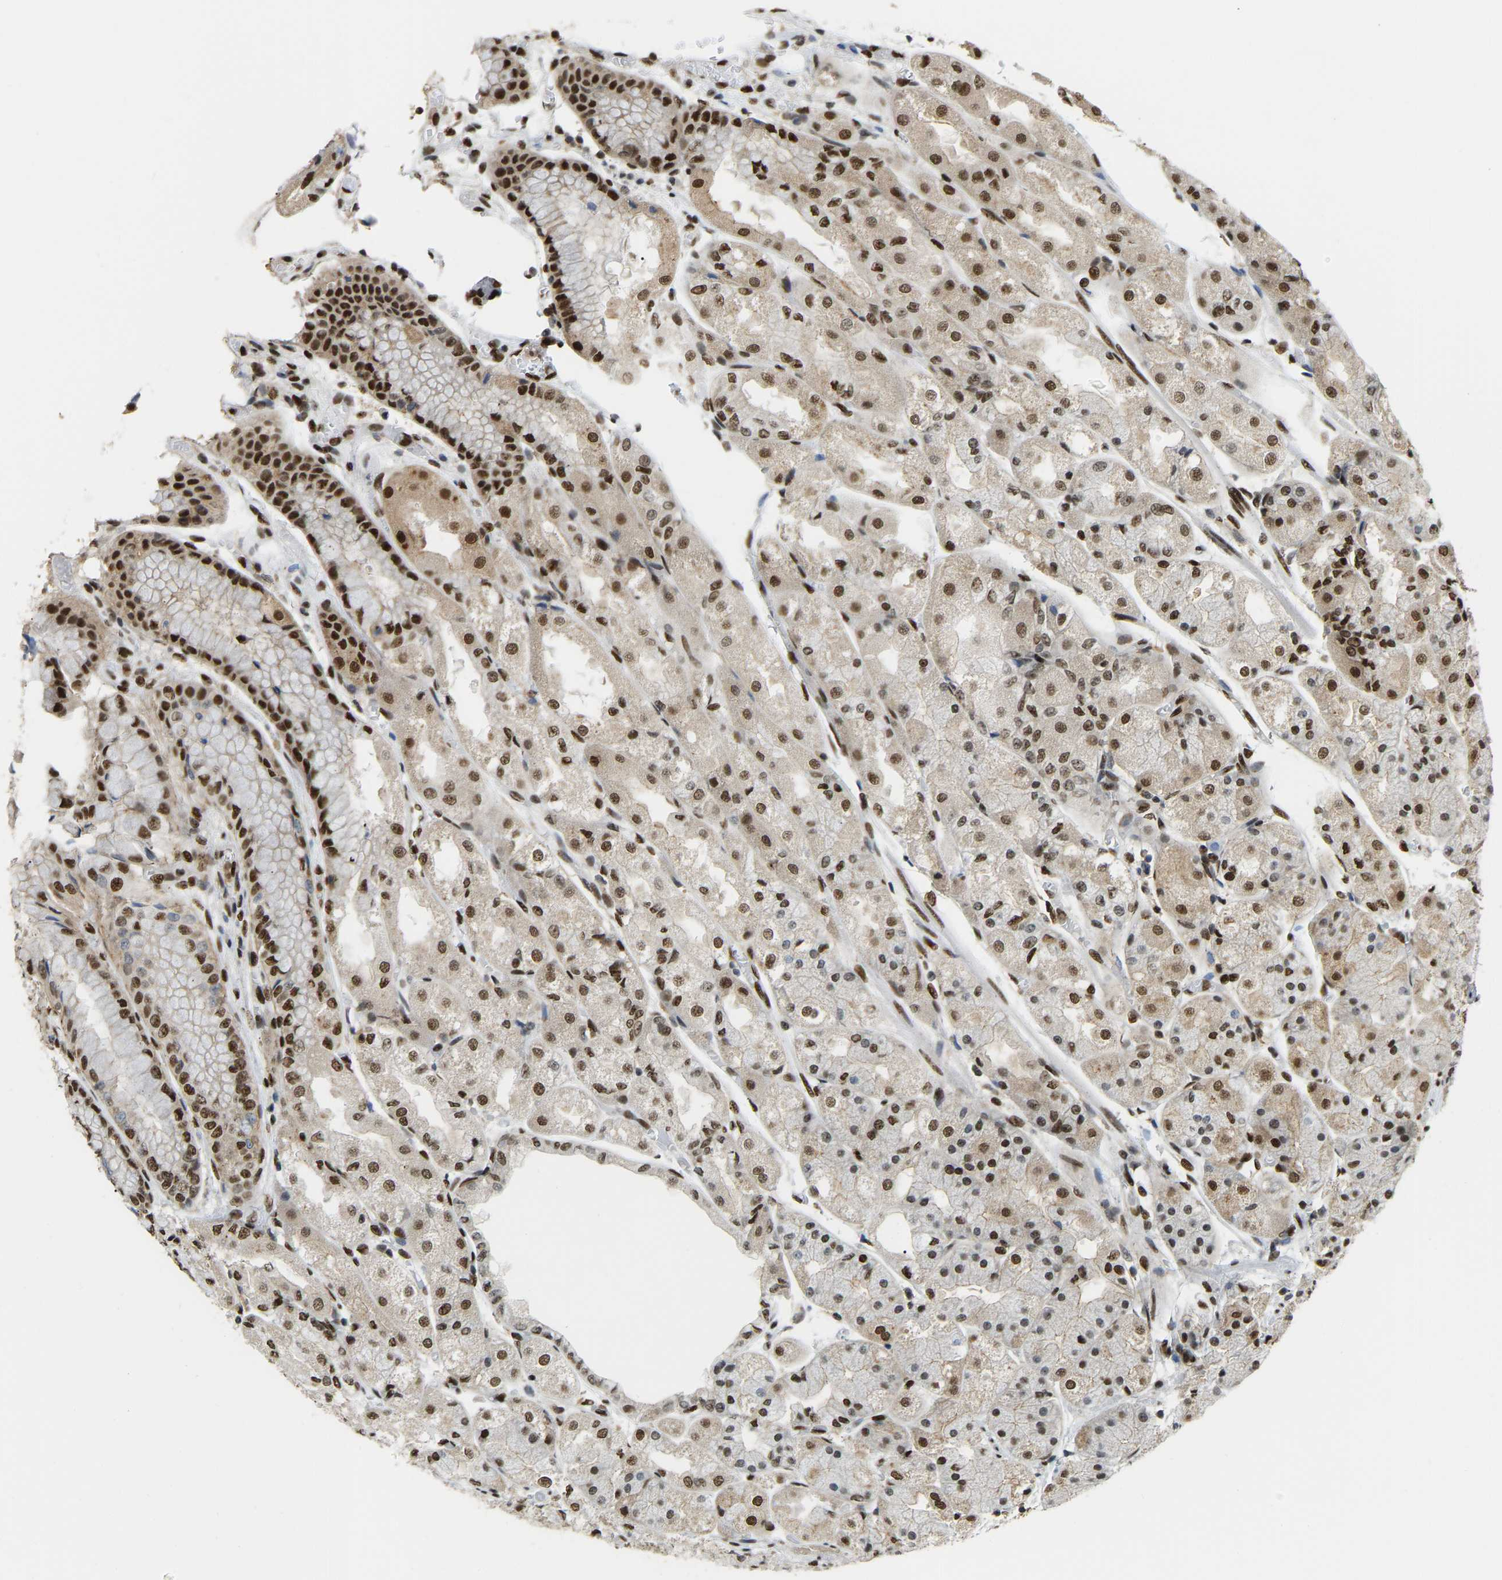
{"staining": {"intensity": "strong", "quantity": ">75%", "location": "nuclear"}, "tissue": "stomach", "cell_type": "Glandular cells", "image_type": "normal", "snomed": [{"axis": "morphology", "description": "Normal tissue, NOS"}, {"axis": "topography", "description": "Stomach, upper"}], "caption": "Approximately >75% of glandular cells in benign human stomach display strong nuclear protein expression as visualized by brown immunohistochemical staining.", "gene": "NUMA1", "patient": {"sex": "male", "age": 72}}